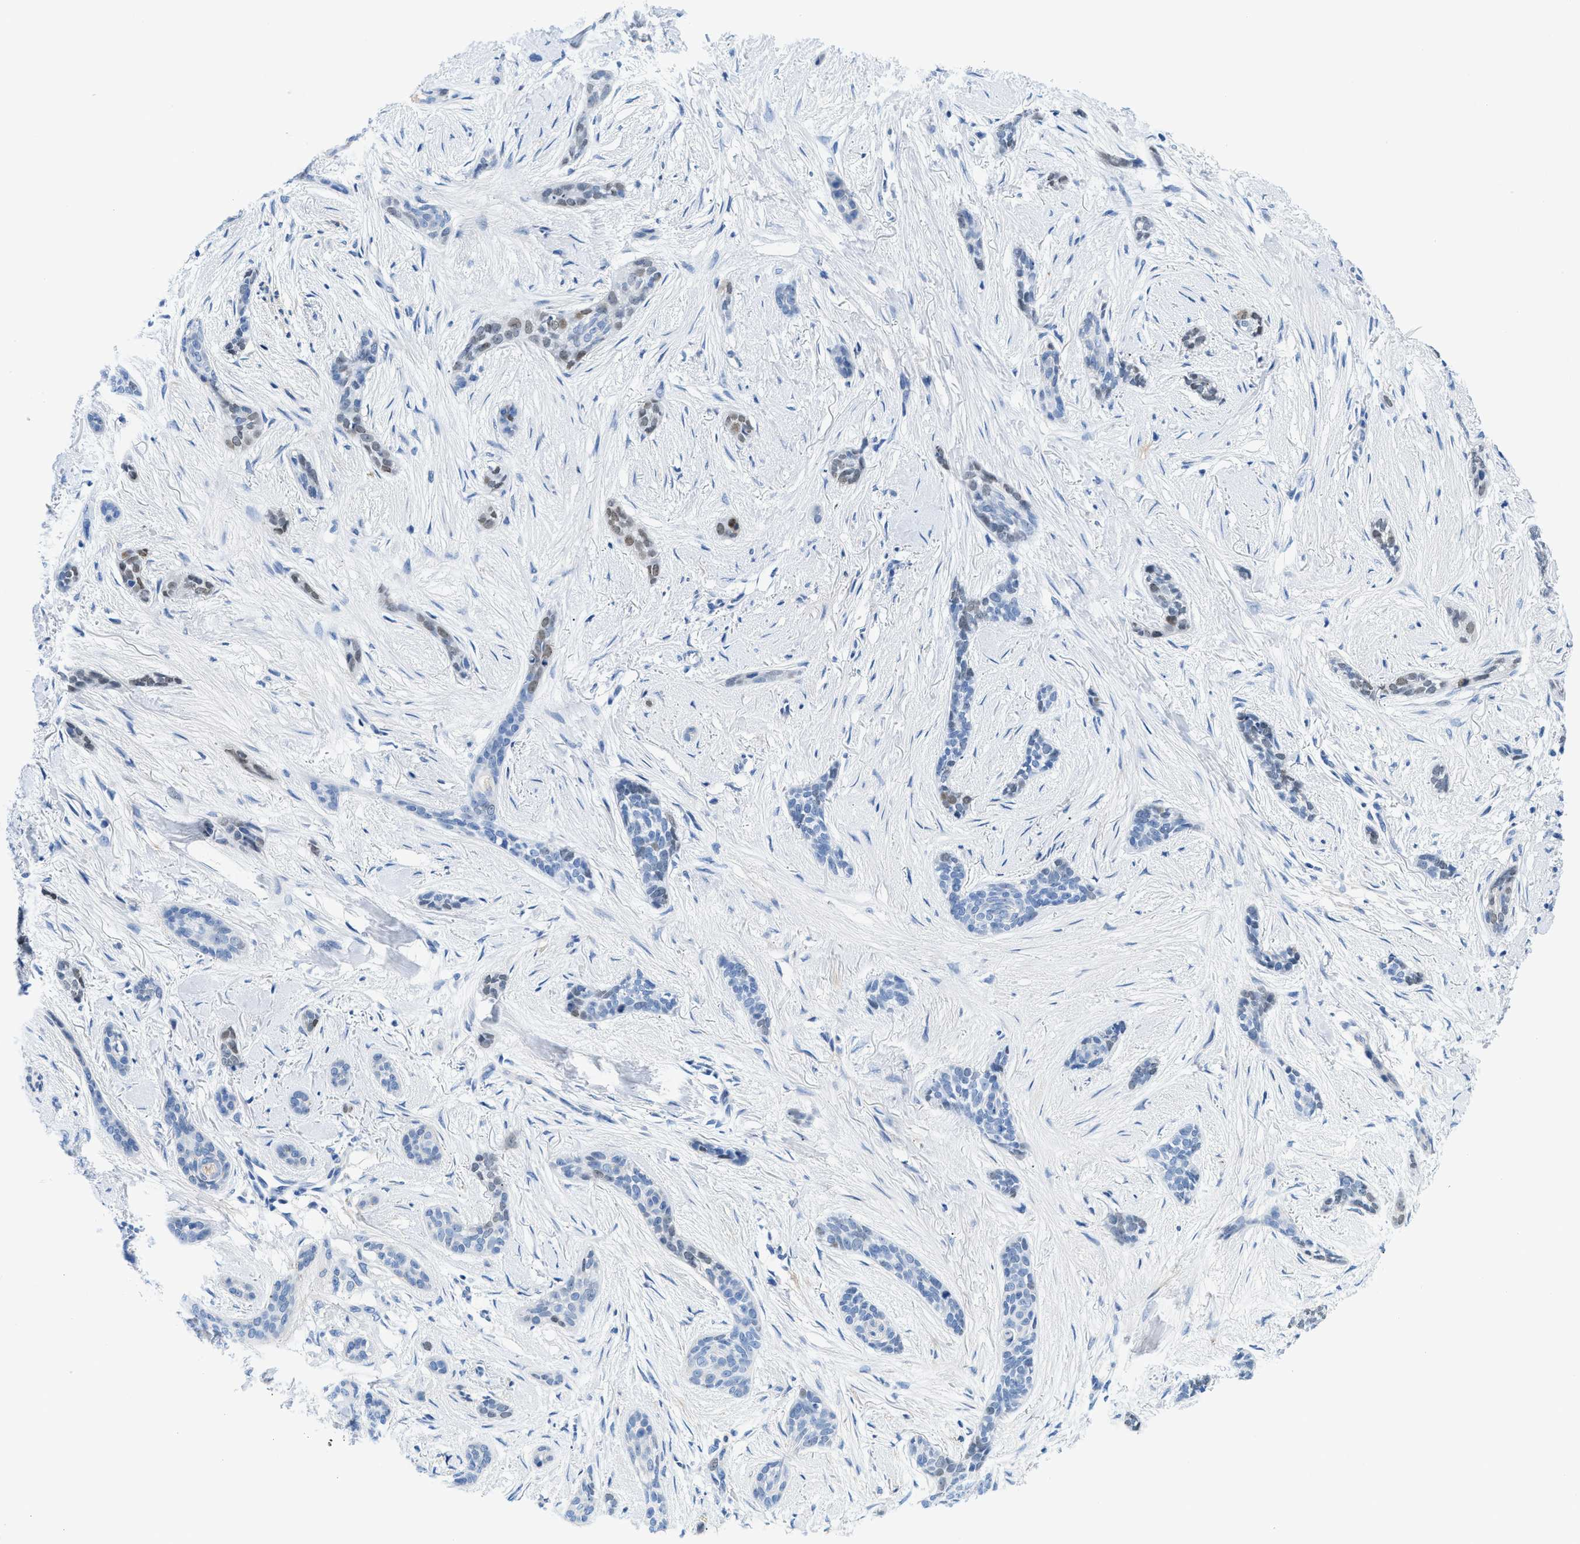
{"staining": {"intensity": "weak", "quantity": "<25%", "location": "nuclear"}, "tissue": "skin cancer", "cell_type": "Tumor cells", "image_type": "cancer", "snomed": [{"axis": "morphology", "description": "Basal cell carcinoma"}, {"axis": "morphology", "description": "Adnexal tumor, benign"}, {"axis": "topography", "description": "Skin"}], "caption": "Tumor cells show no significant protein positivity in skin cancer.", "gene": "FDCSP", "patient": {"sex": "female", "age": 42}}